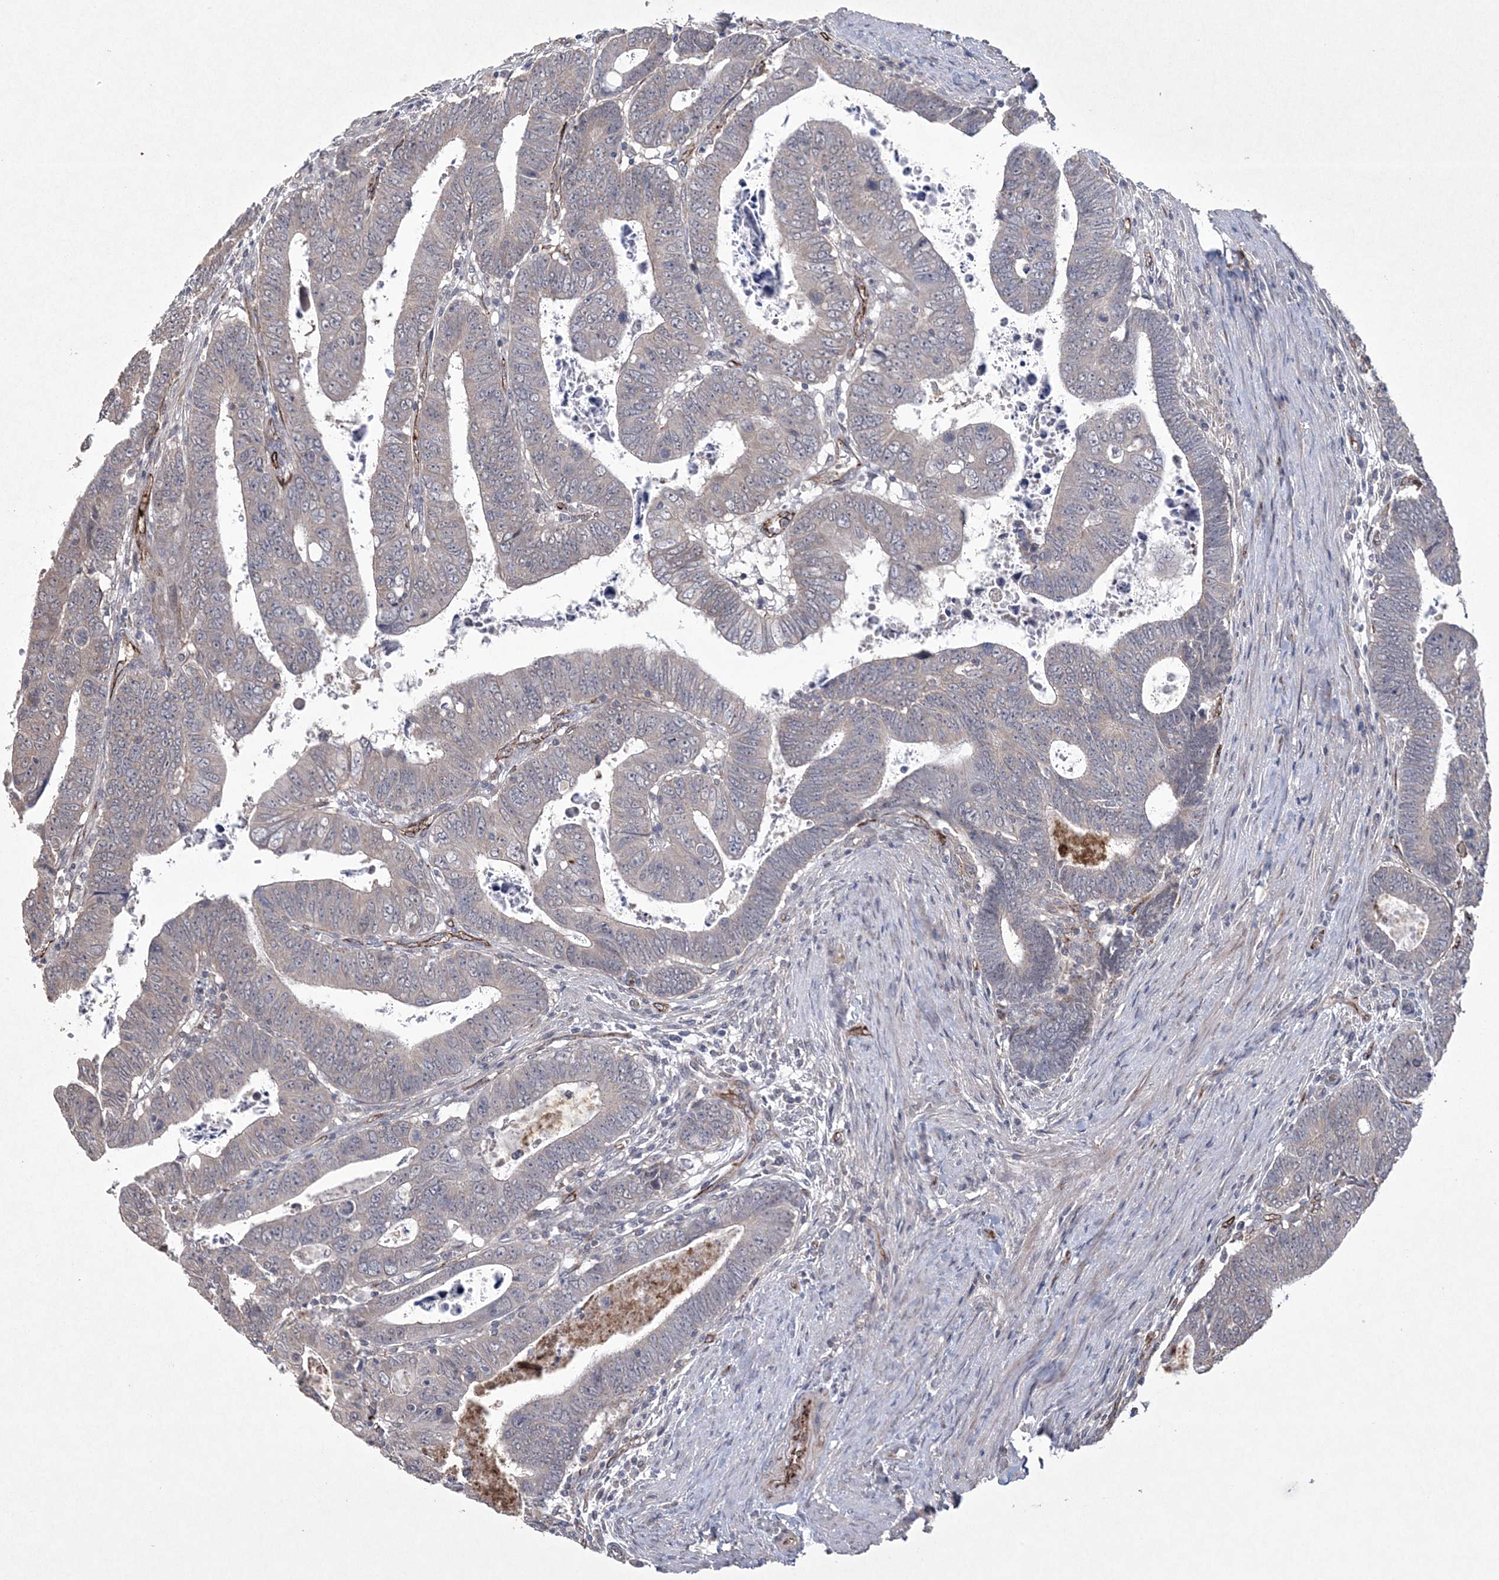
{"staining": {"intensity": "negative", "quantity": "none", "location": "none"}, "tissue": "colorectal cancer", "cell_type": "Tumor cells", "image_type": "cancer", "snomed": [{"axis": "morphology", "description": "Normal tissue, NOS"}, {"axis": "morphology", "description": "Adenocarcinoma, NOS"}, {"axis": "topography", "description": "Rectum"}], "caption": "Adenocarcinoma (colorectal) was stained to show a protein in brown. There is no significant positivity in tumor cells. The staining is performed using DAB (3,3'-diaminobenzidine) brown chromogen with nuclei counter-stained in using hematoxylin.", "gene": "DPCD", "patient": {"sex": "female", "age": 65}}